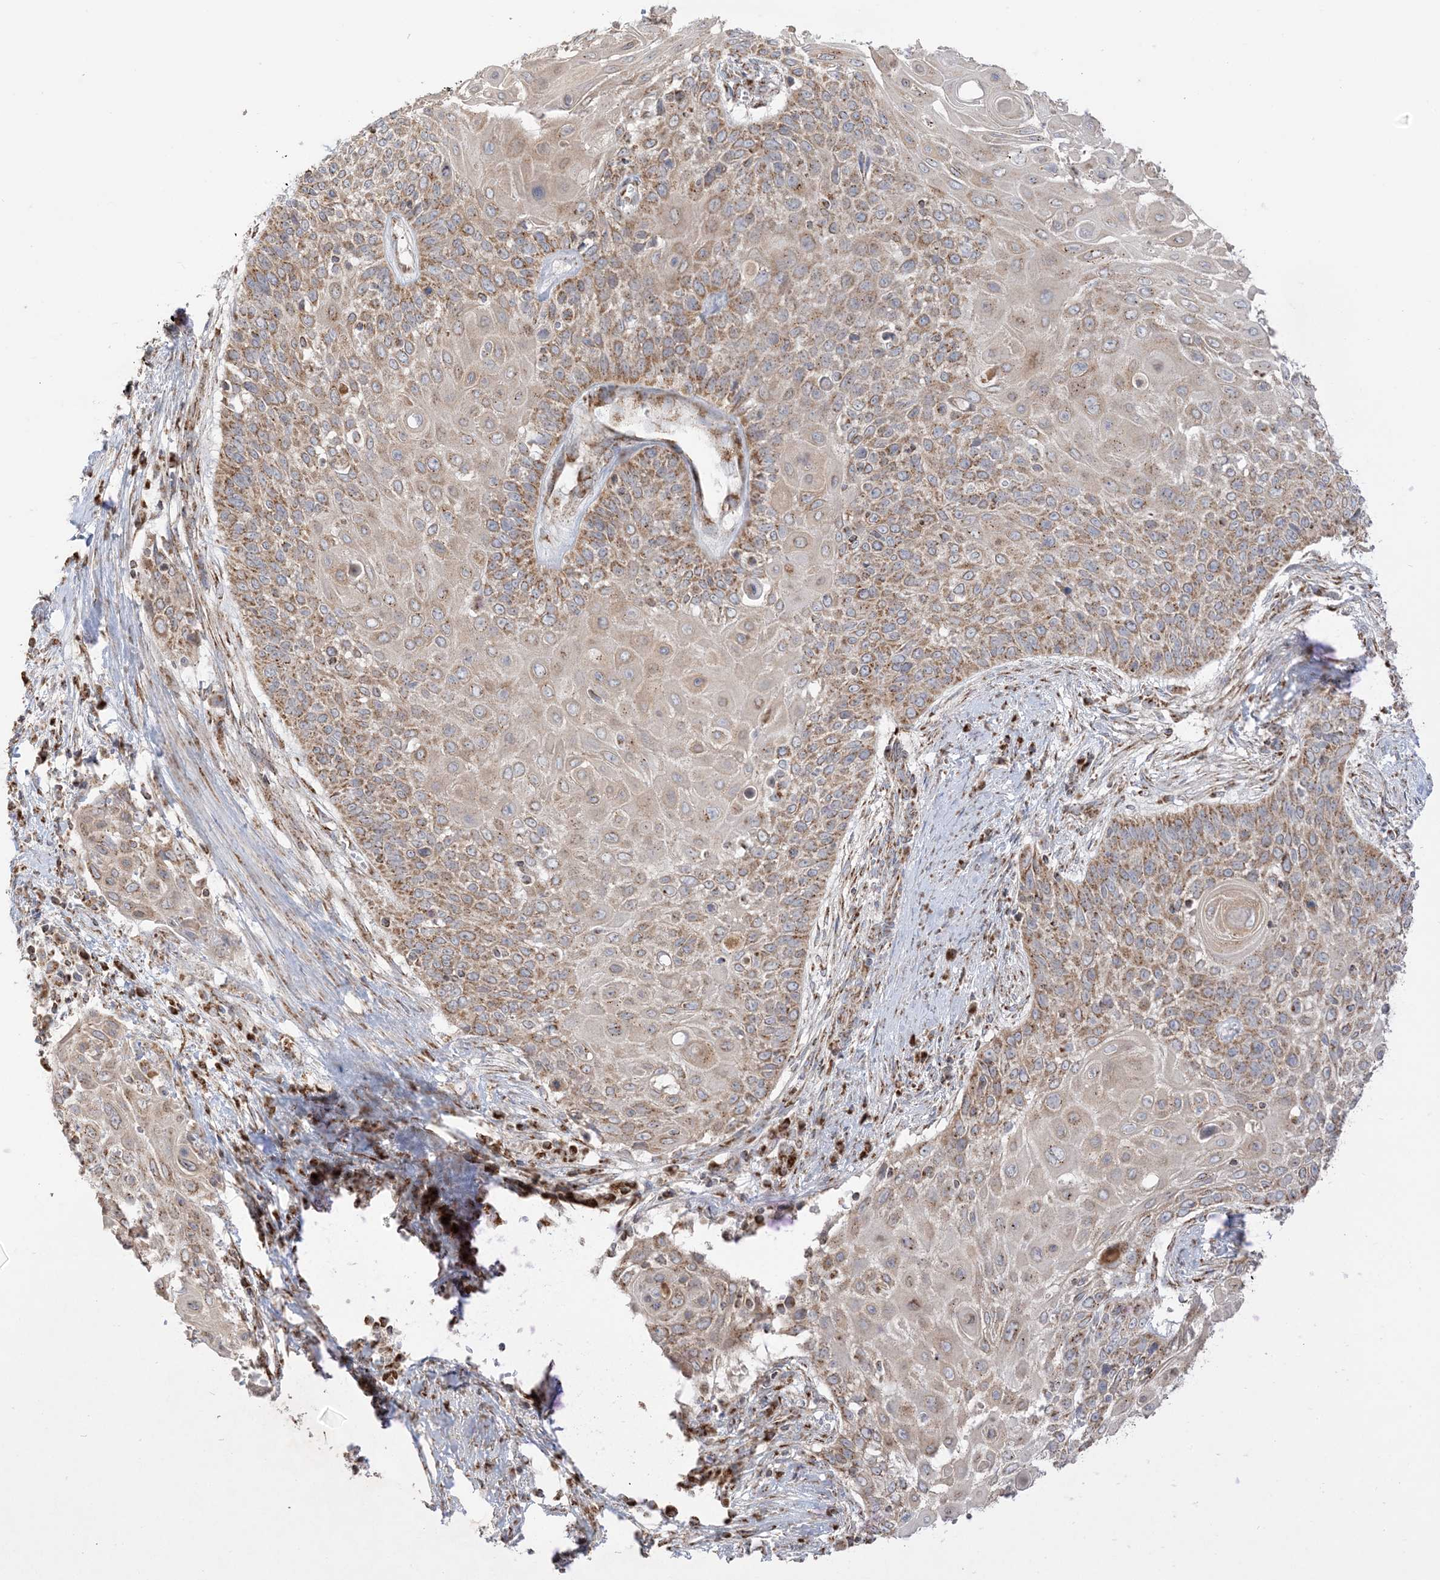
{"staining": {"intensity": "moderate", "quantity": ">75%", "location": "cytoplasmic/membranous"}, "tissue": "cervical cancer", "cell_type": "Tumor cells", "image_type": "cancer", "snomed": [{"axis": "morphology", "description": "Squamous cell carcinoma, NOS"}, {"axis": "topography", "description": "Cervix"}], "caption": "Immunohistochemical staining of human cervical cancer (squamous cell carcinoma) reveals medium levels of moderate cytoplasmic/membranous expression in about >75% of tumor cells.", "gene": "SLC25A12", "patient": {"sex": "female", "age": 39}}